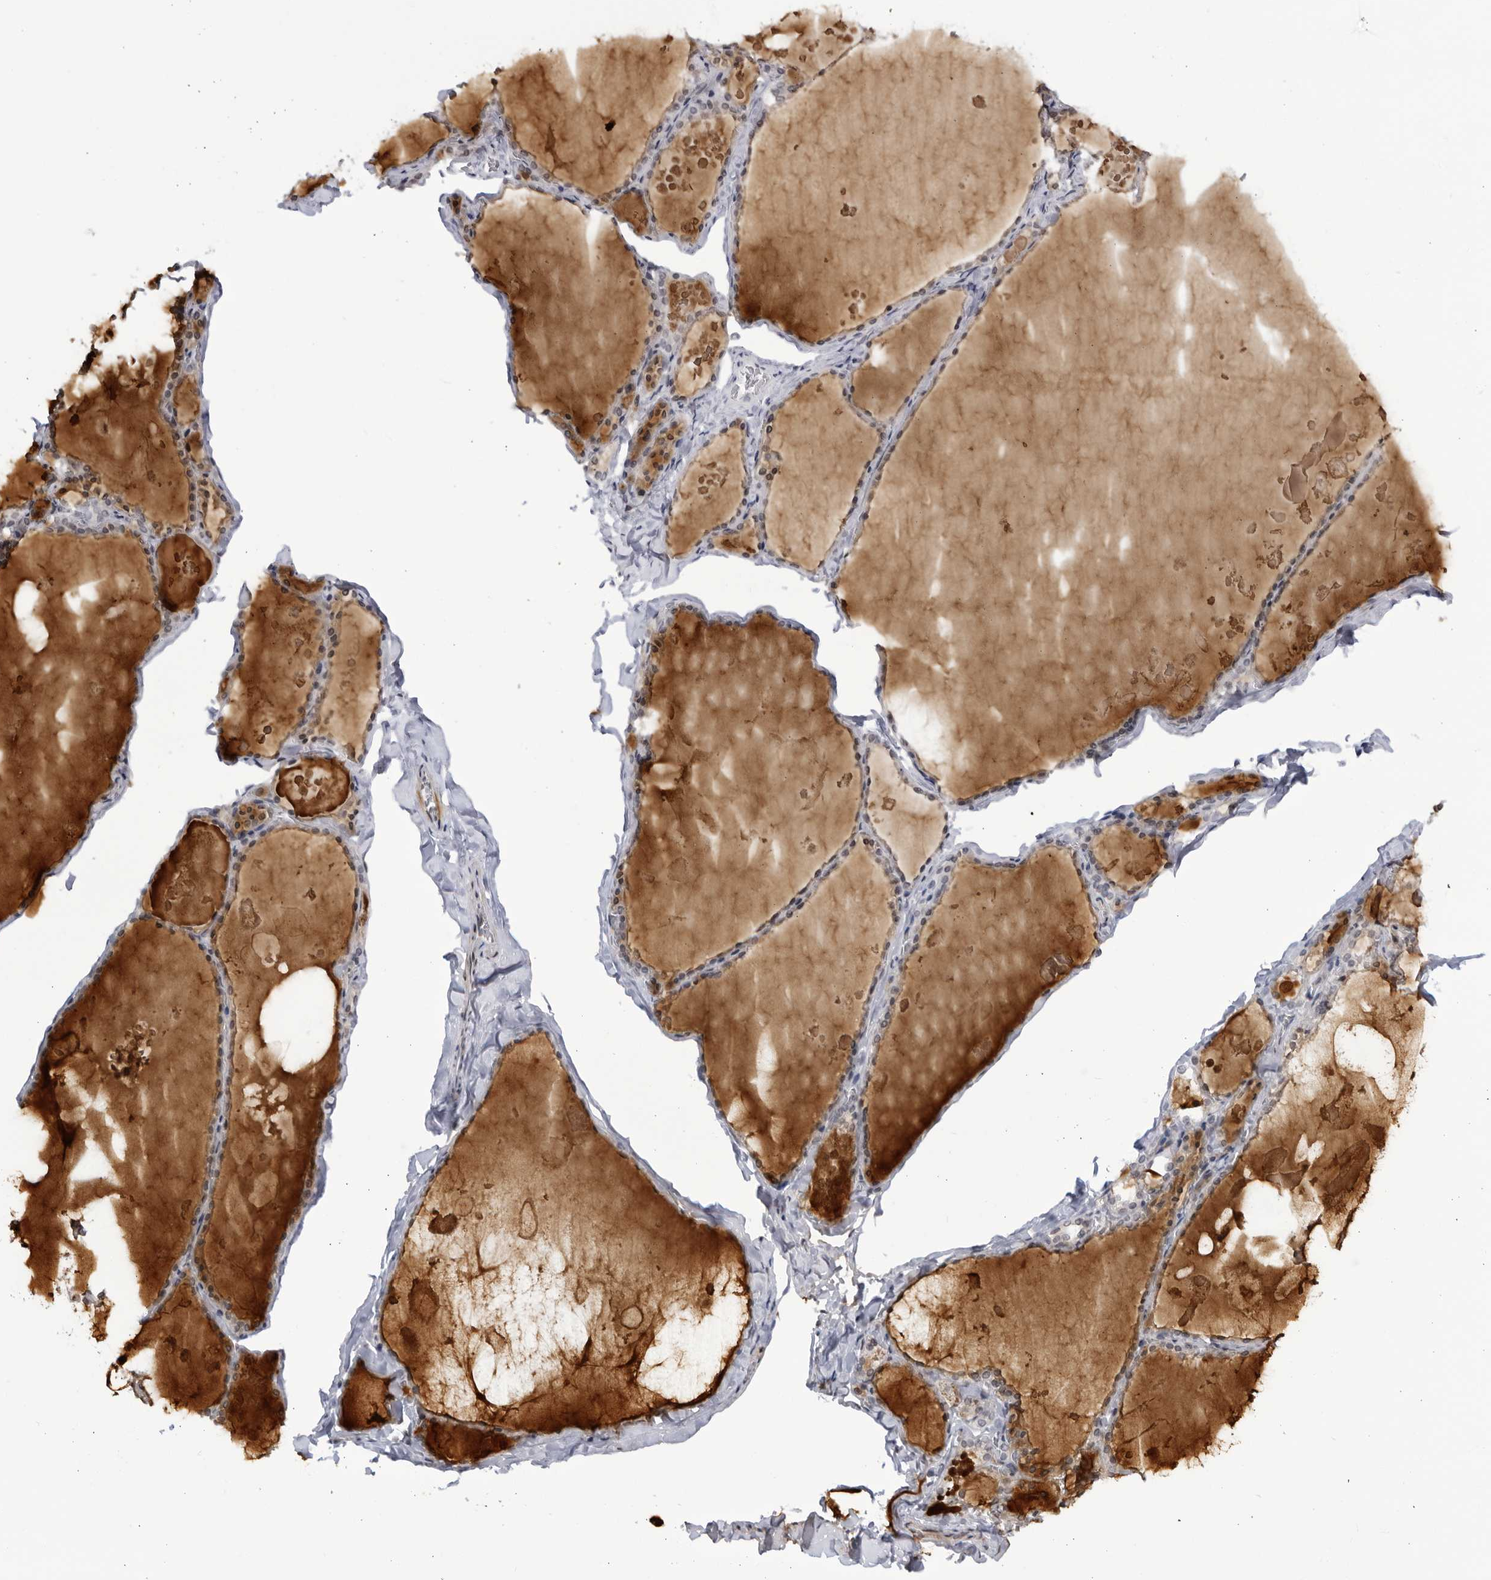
{"staining": {"intensity": "moderate", "quantity": ">75%", "location": "cytoplasmic/membranous"}, "tissue": "thyroid gland", "cell_type": "Glandular cells", "image_type": "normal", "snomed": [{"axis": "morphology", "description": "Normal tissue, NOS"}, {"axis": "topography", "description": "Thyroid gland"}], "caption": "IHC photomicrograph of unremarkable thyroid gland: thyroid gland stained using immunohistochemistry (IHC) exhibits medium levels of moderate protein expression localized specifically in the cytoplasmic/membranous of glandular cells, appearing as a cytoplasmic/membranous brown color.", "gene": "CNBD1", "patient": {"sex": "male", "age": 56}}